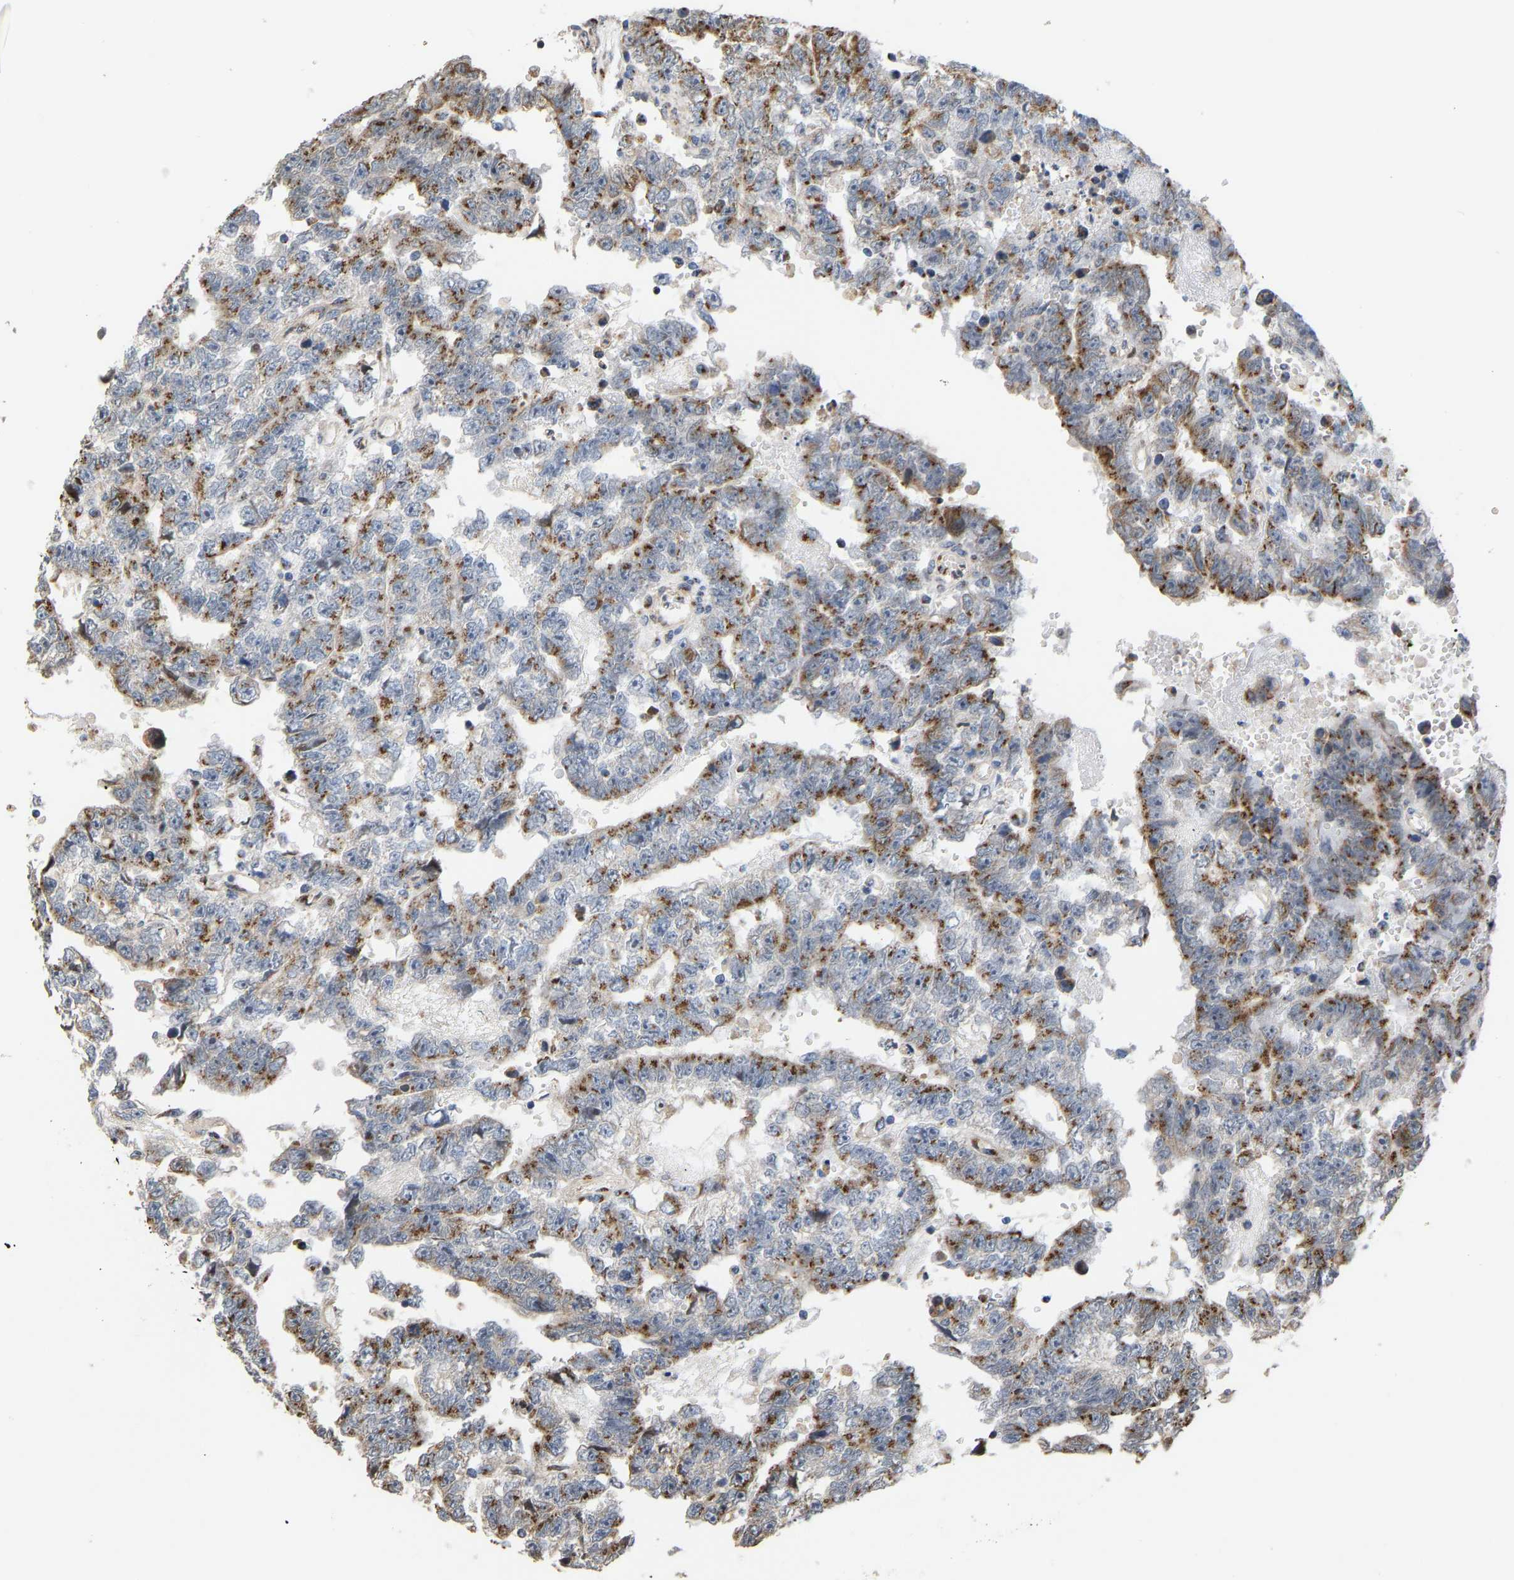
{"staining": {"intensity": "moderate", "quantity": ">75%", "location": "cytoplasmic/membranous"}, "tissue": "testis cancer", "cell_type": "Tumor cells", "image_type": "cancer", "snomed": [{"axis": "morphology", "description": "Carcinoma, Embryonal, NOS"}, {"axis": "topography", "description": "Testis"}], "caption": "Testis cancer stained with DAB (3,3'-diaminobenzidine) immunohistochemistry shows medium levels of moderate cytoplasmic/membranous expression in approximately >75% of tumor cells.", "gene": "YIPF4", "patient": {"sex": "male", "age": 25}}